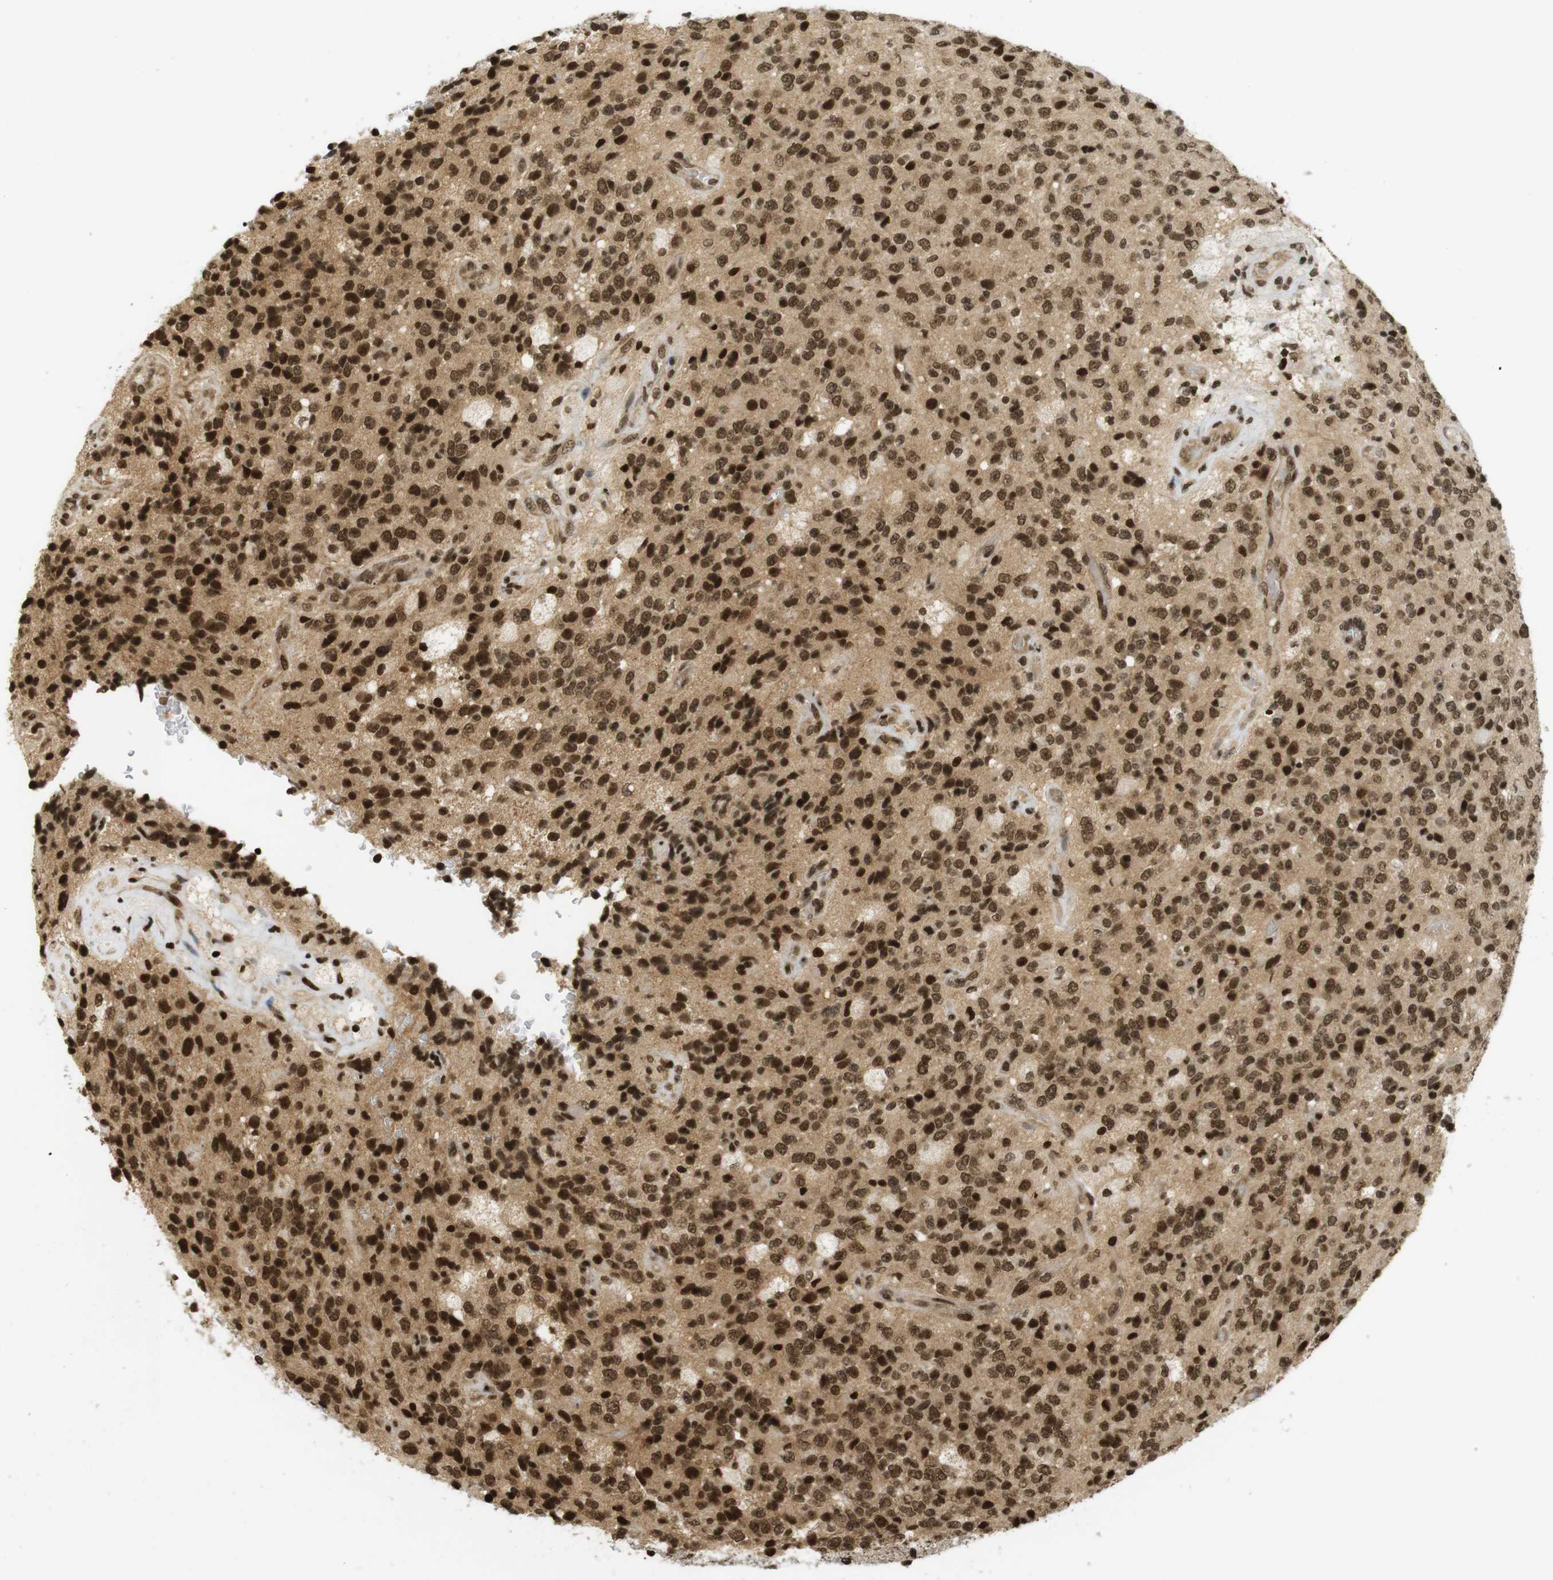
{"staining": {"intensity": "strong", "quantity": ">75%", "location": "cytoplasmic/membranous,nuclear"}, "tissue": "glioma", "cell_type": "Tumor cells", "image_type": "cancer", "snomed": [{"axis": "morphology", "description": "Glioma, malignant, High grade"}, {"axis": "topography", "description": "pancreas cauda"}], "caption": "Malignant high-grade glioma stained for a protein demonstrates strong cytoplasmic/membranous and nuclear positivity in tumor cells. Nuclei are stained in blue.", "gene": "RUVBL2", "patient": {"sex": "male", "age": 60}}